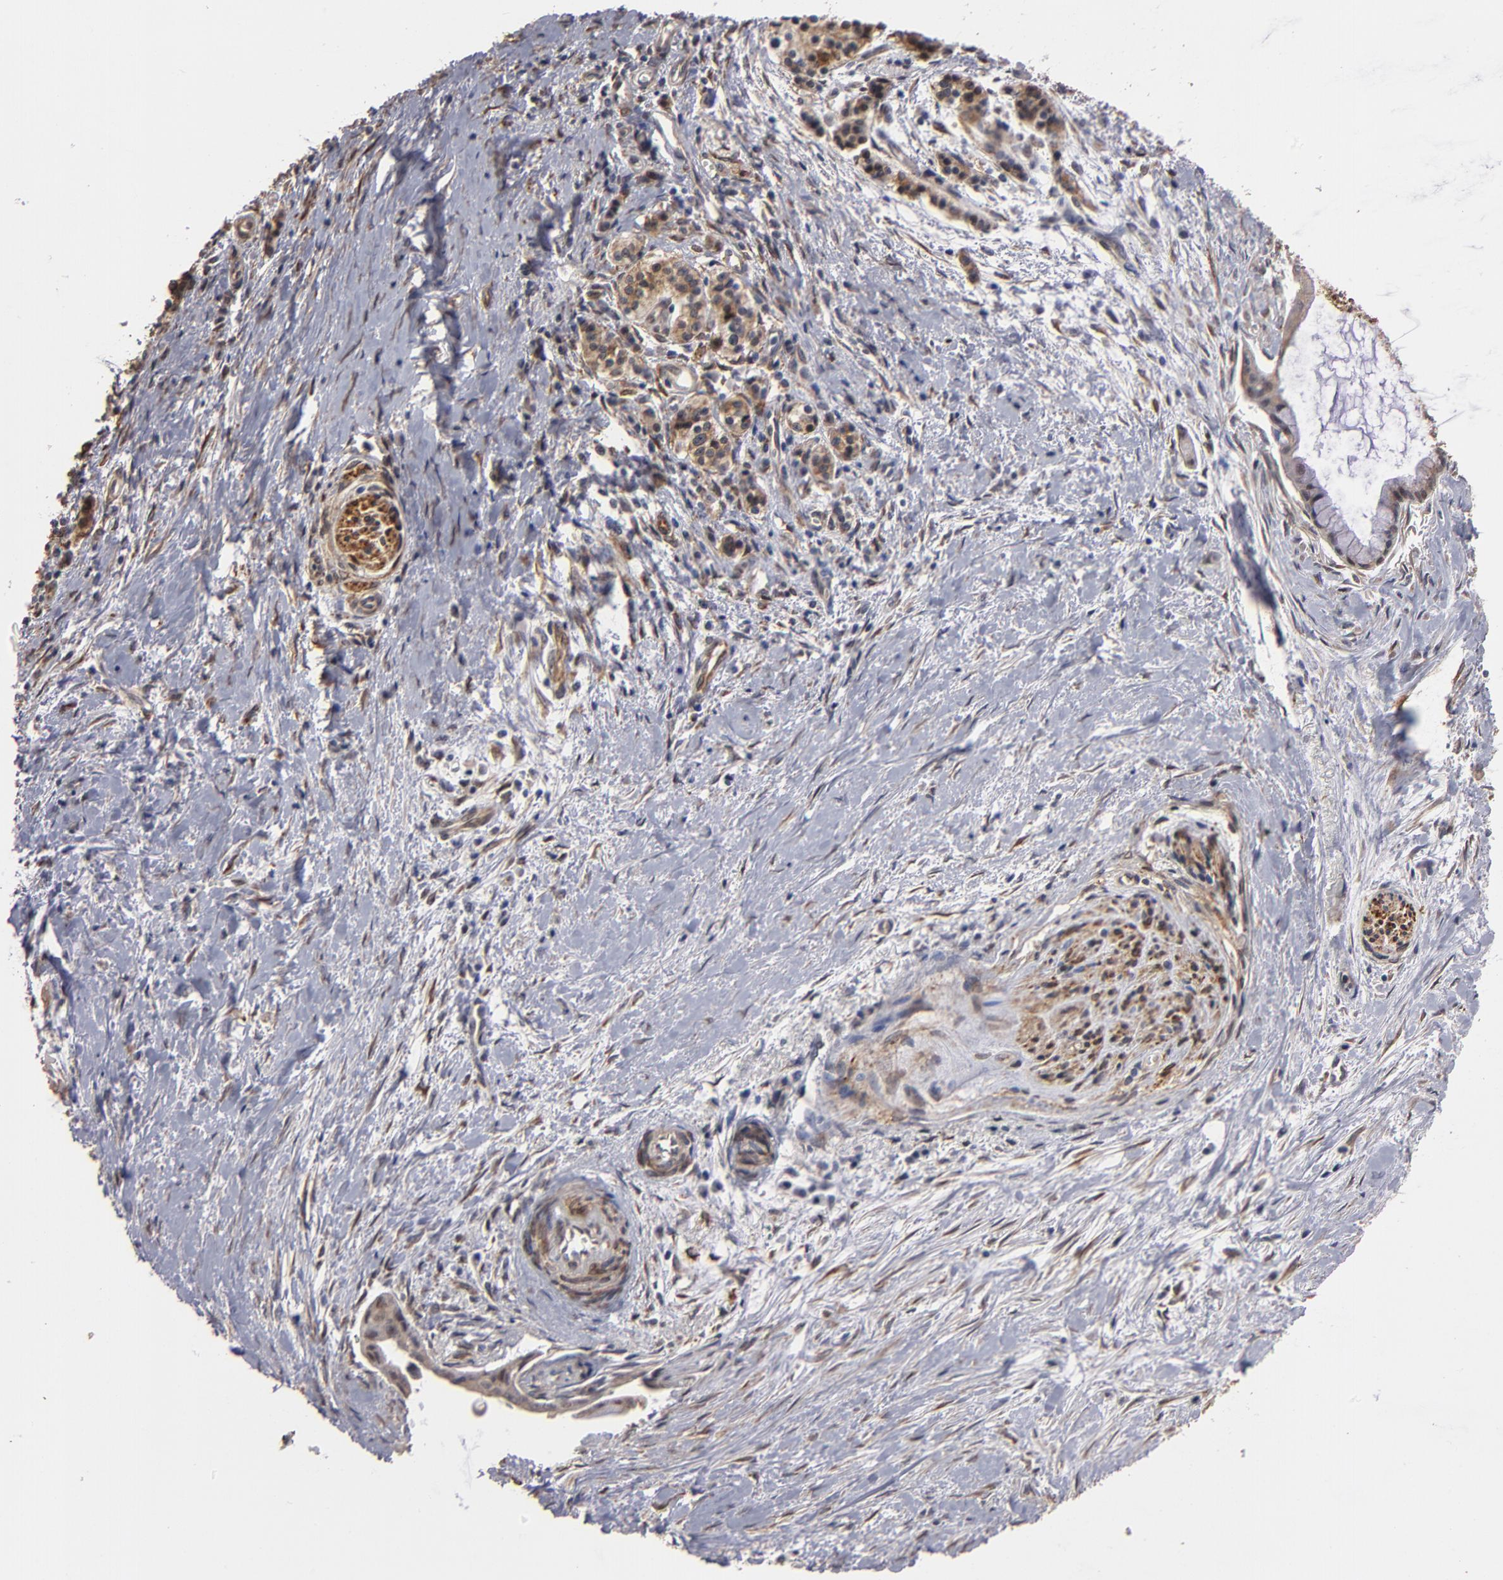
{"staining": {"intensity": "weak", "quantity": ">75%", "location": "cytoplasmic/membranous,nuclear"}, "tissue": "pancreatic cancer", "cell_type": "Tumor cells", "image_type": "cancer", "snomed": [{"axis": "morphology", "description": "Adenocarcinoma, NOS"}, {"axis": "topography", "description": "Pancreas"}], "caption": "Human pancreatic adenocarcinoma stained with a protein marker shows weak staining in tumor cells.", "gene": "PGRMC1", "patient": {"sex": "male", "age": 59}}